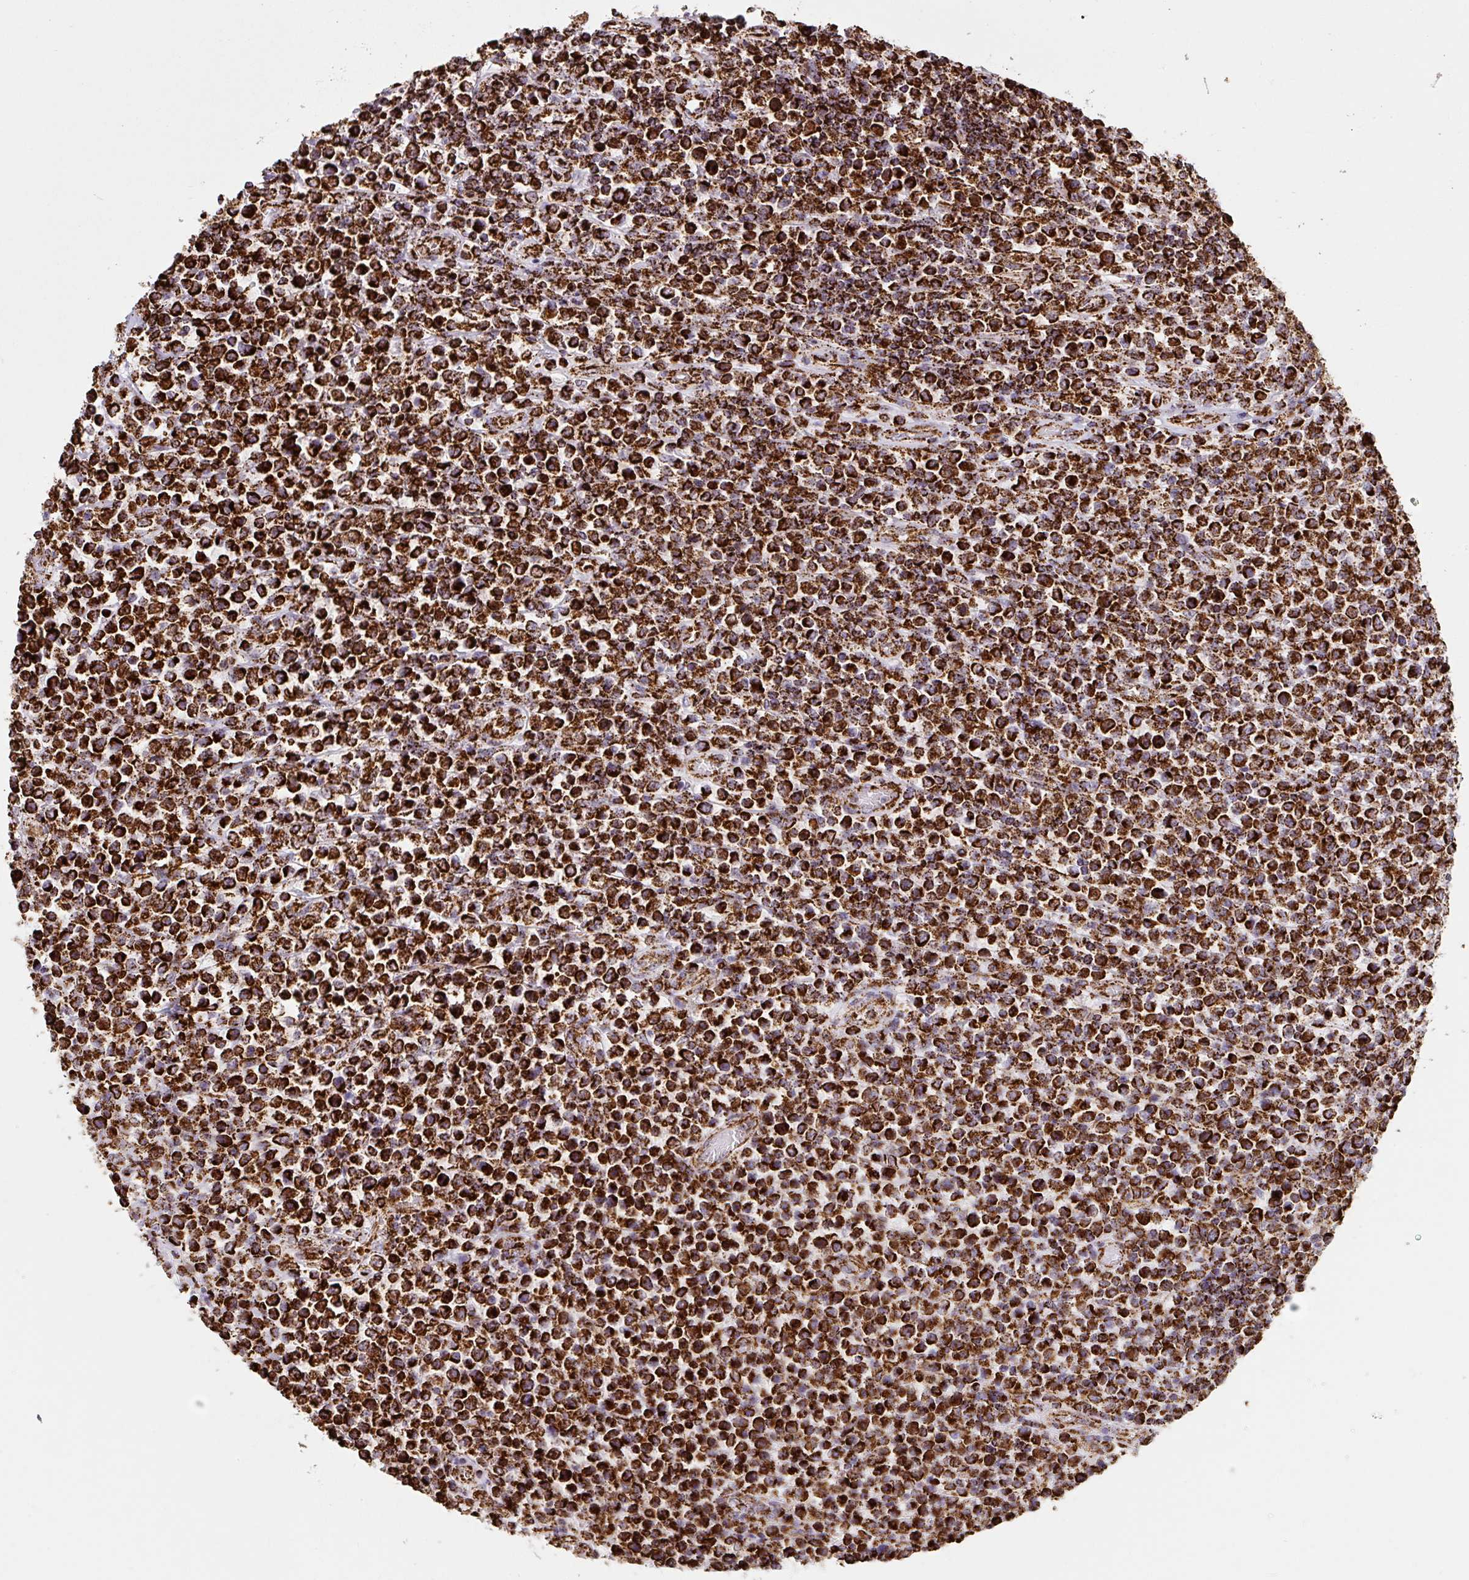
{"staining": {"intensity": "strong", "quantity": ">75%", "location": "cytoplasmic/membranous"}, "tissue": "lymphoma", "cell_type": "Tumor cells", "image_type": "cancer", "snomed": [{"axis": "morphology", "description": "Malignant lymphoma, non-Hodgkin's type, High grade"}, {"axis": "topography", "description": "Soft tissue"}], "caption": "Brown immunohistochemical staining in malignant lymphoma, non-Hodgkin's type (high-grade) exhibits strong cytoplasmic/membranous positivity in approximately >75% of tumor cells.", "gene": "ATP5F1A", "patient": {"sex": "female", "age": 56}}